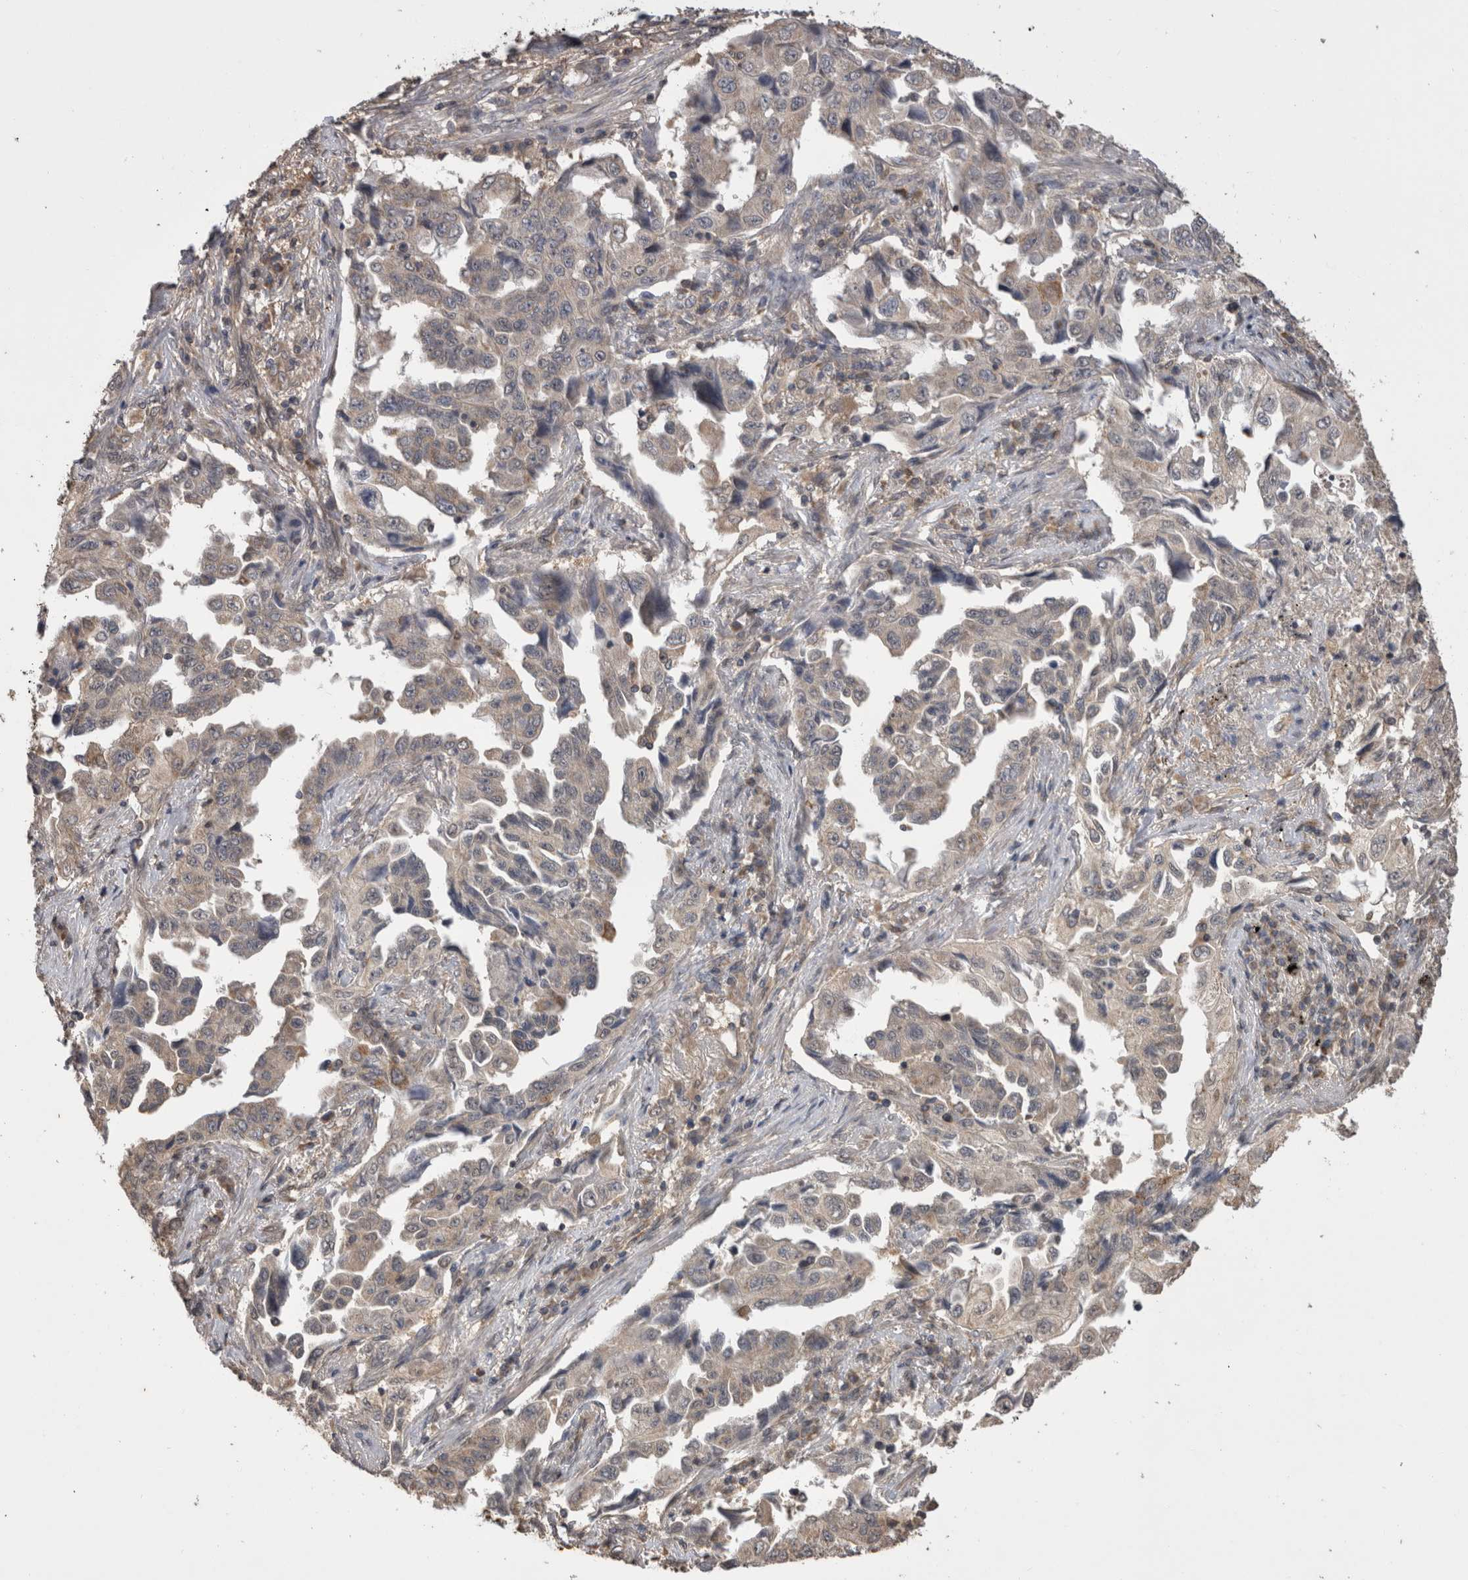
{"staining": {"intensity": "negative", "quantity": "none", "location": "none"}, "tissue": "lung cancer", "cell_type": "Tumor cells", "image_type": "cancer", "snomed": [{"axis": "morphology", "description": "Adenocarcinoma, NOS"}, {"axis": "topography", "description": "Lung"}], "caption": "This is a image of immunohistochemistry (IHC) staining of lung cancer, which shows no staining in tumor cells. The staining was performed using DAB to visualize the protein expression in brown, while the nuclei were stained in blue with hematoxylin (Magnification: 20x).", "gene": "PREP", "patient": {"sex": "female", "age": 51}}